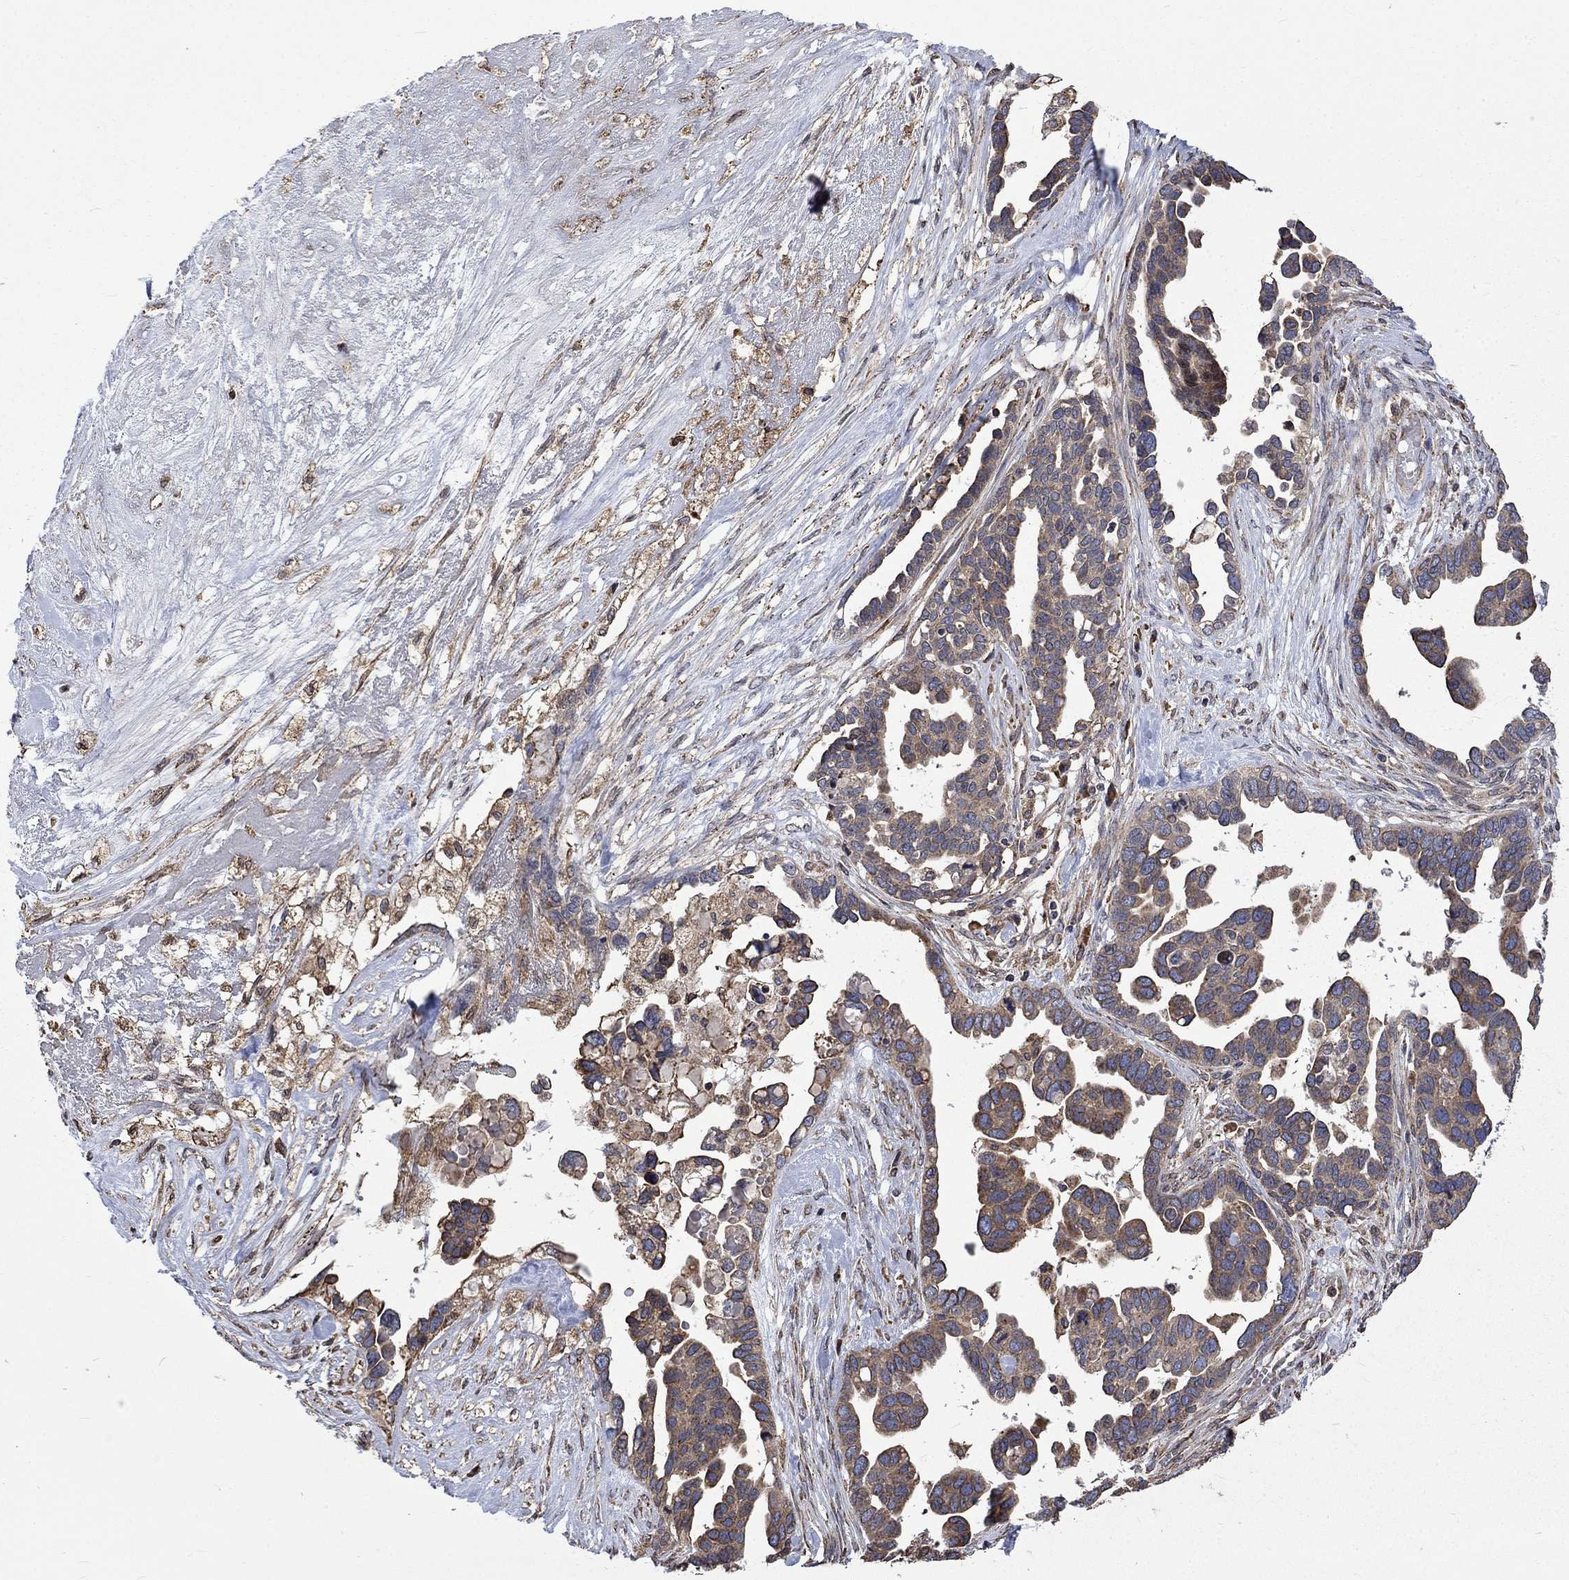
{"staining": {"intensity": "weak", "quantity": "25%-75%", "location": "cytoplasmic/membranous"}, "tissue": "ovarian cancer", "cell_type": "Tumor cells", "image_type": "cancer", "snomed": [{"axis": "morphology", "description": "Cystadenocarcinoma, serous, NOS"}, {"axis": "topography", "description": "Ovary"}], "caption": "Tumor cells exhibit low levels of weak cytoplasmic/membranous expression in approximately 25%-75% of cells in ovarian cancer.", "gene": "ESRRA", "patient": {"sex": "female", "age": 54}}